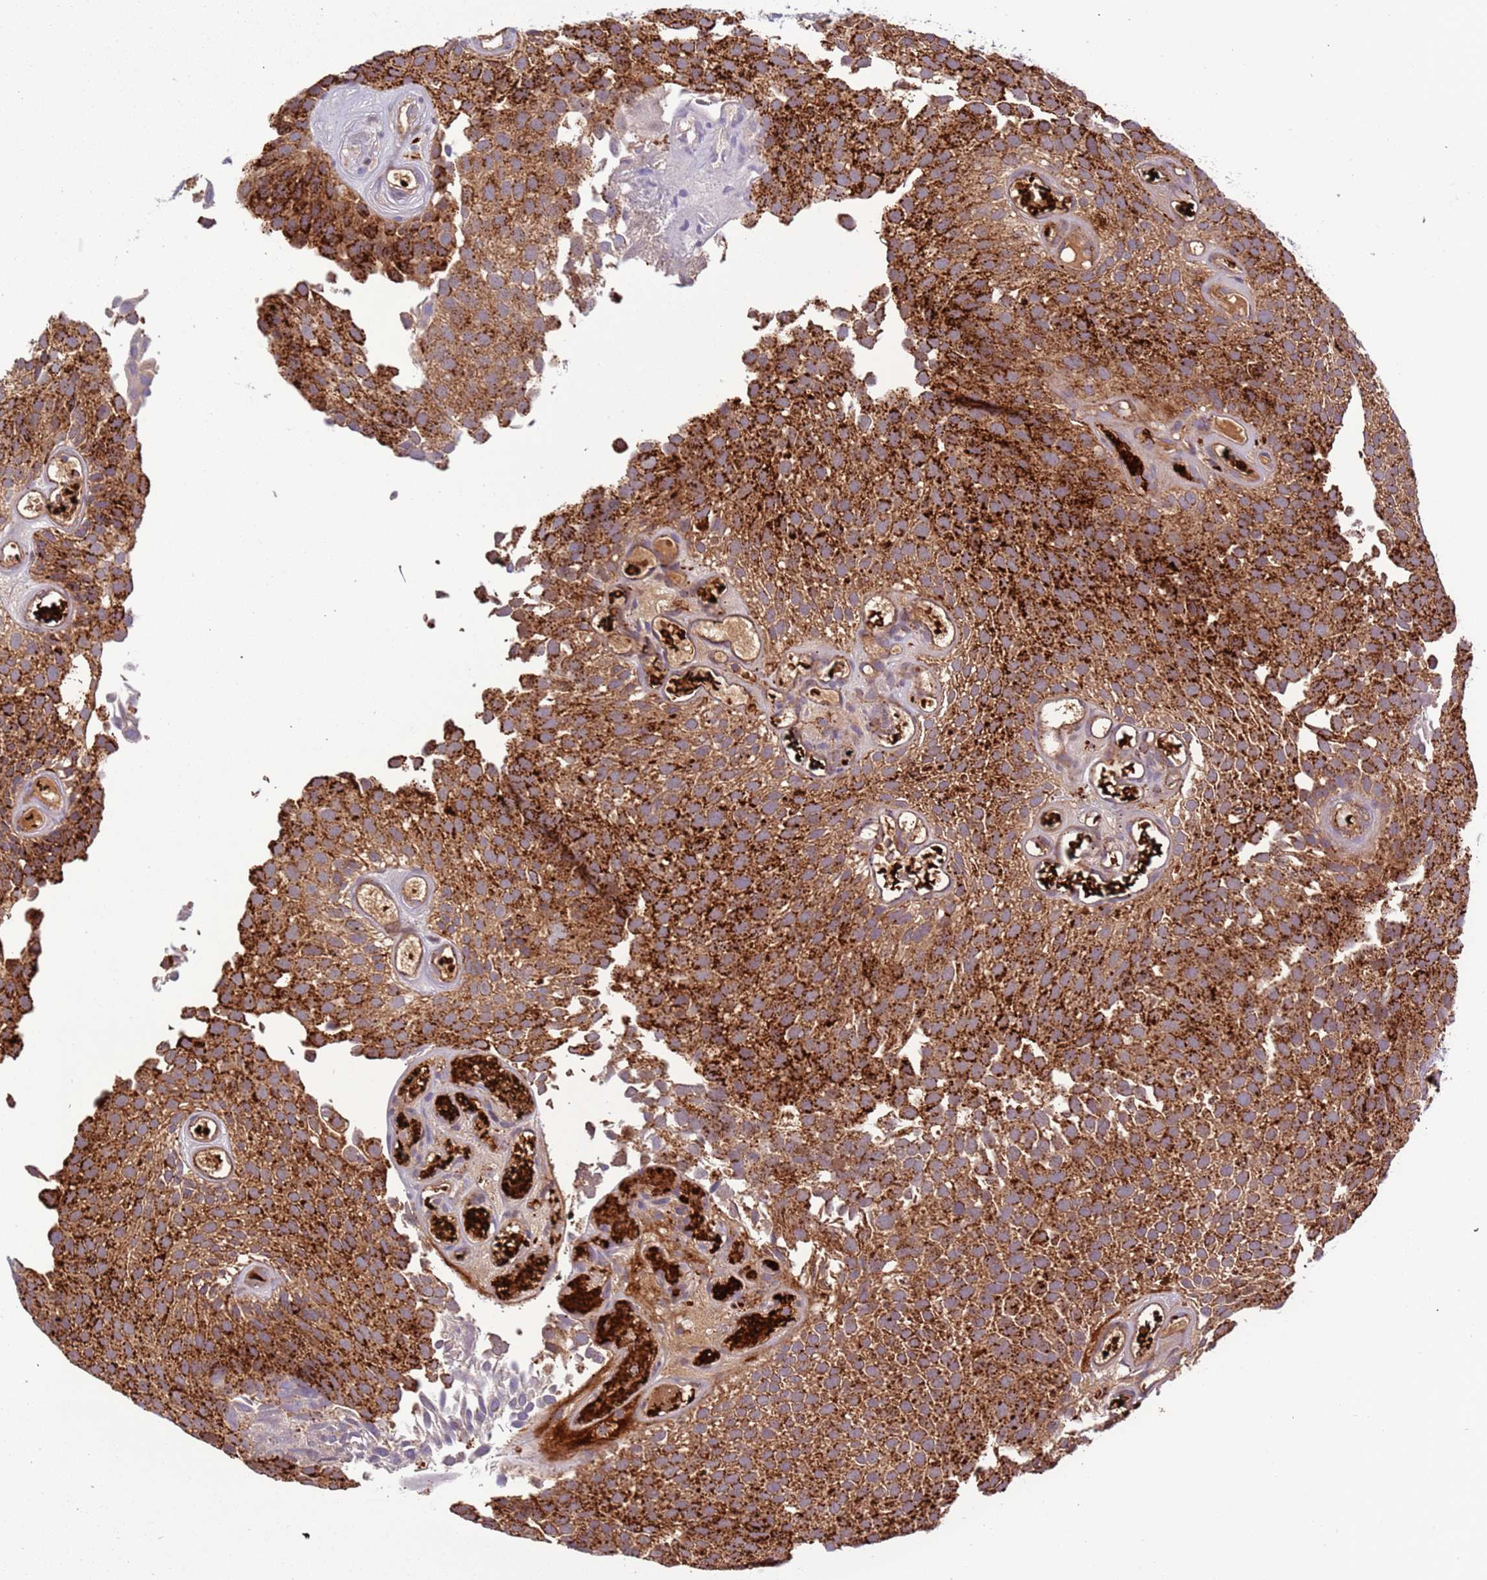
{"staining": {"intensity": "strong", "quantity": ">75%", "location": "cytoplasmic/membranous"}, "tissue": "urothelial cancer", "cell_type": "Tumor cells", "image_type": "cancer", "snomed": [{"axis": "morphology", "description": "Urothelial carcinoma, Low grade"}, {"axis": "topography", "description": "Urinary bladder"}], "caption": "Immunohistochemistry (IHC) photomicrograph of neoplastic tissue: urothelial cancer stained using immunohistochemistry reveals high levels of strong protein expression localized specifically in the cytoplasmic/membranous of tumor cells, appearing as a cytoplasmic/membranous brown color.", "gene": "VPS36", "patient": {"sex": "male", "age": 89}}